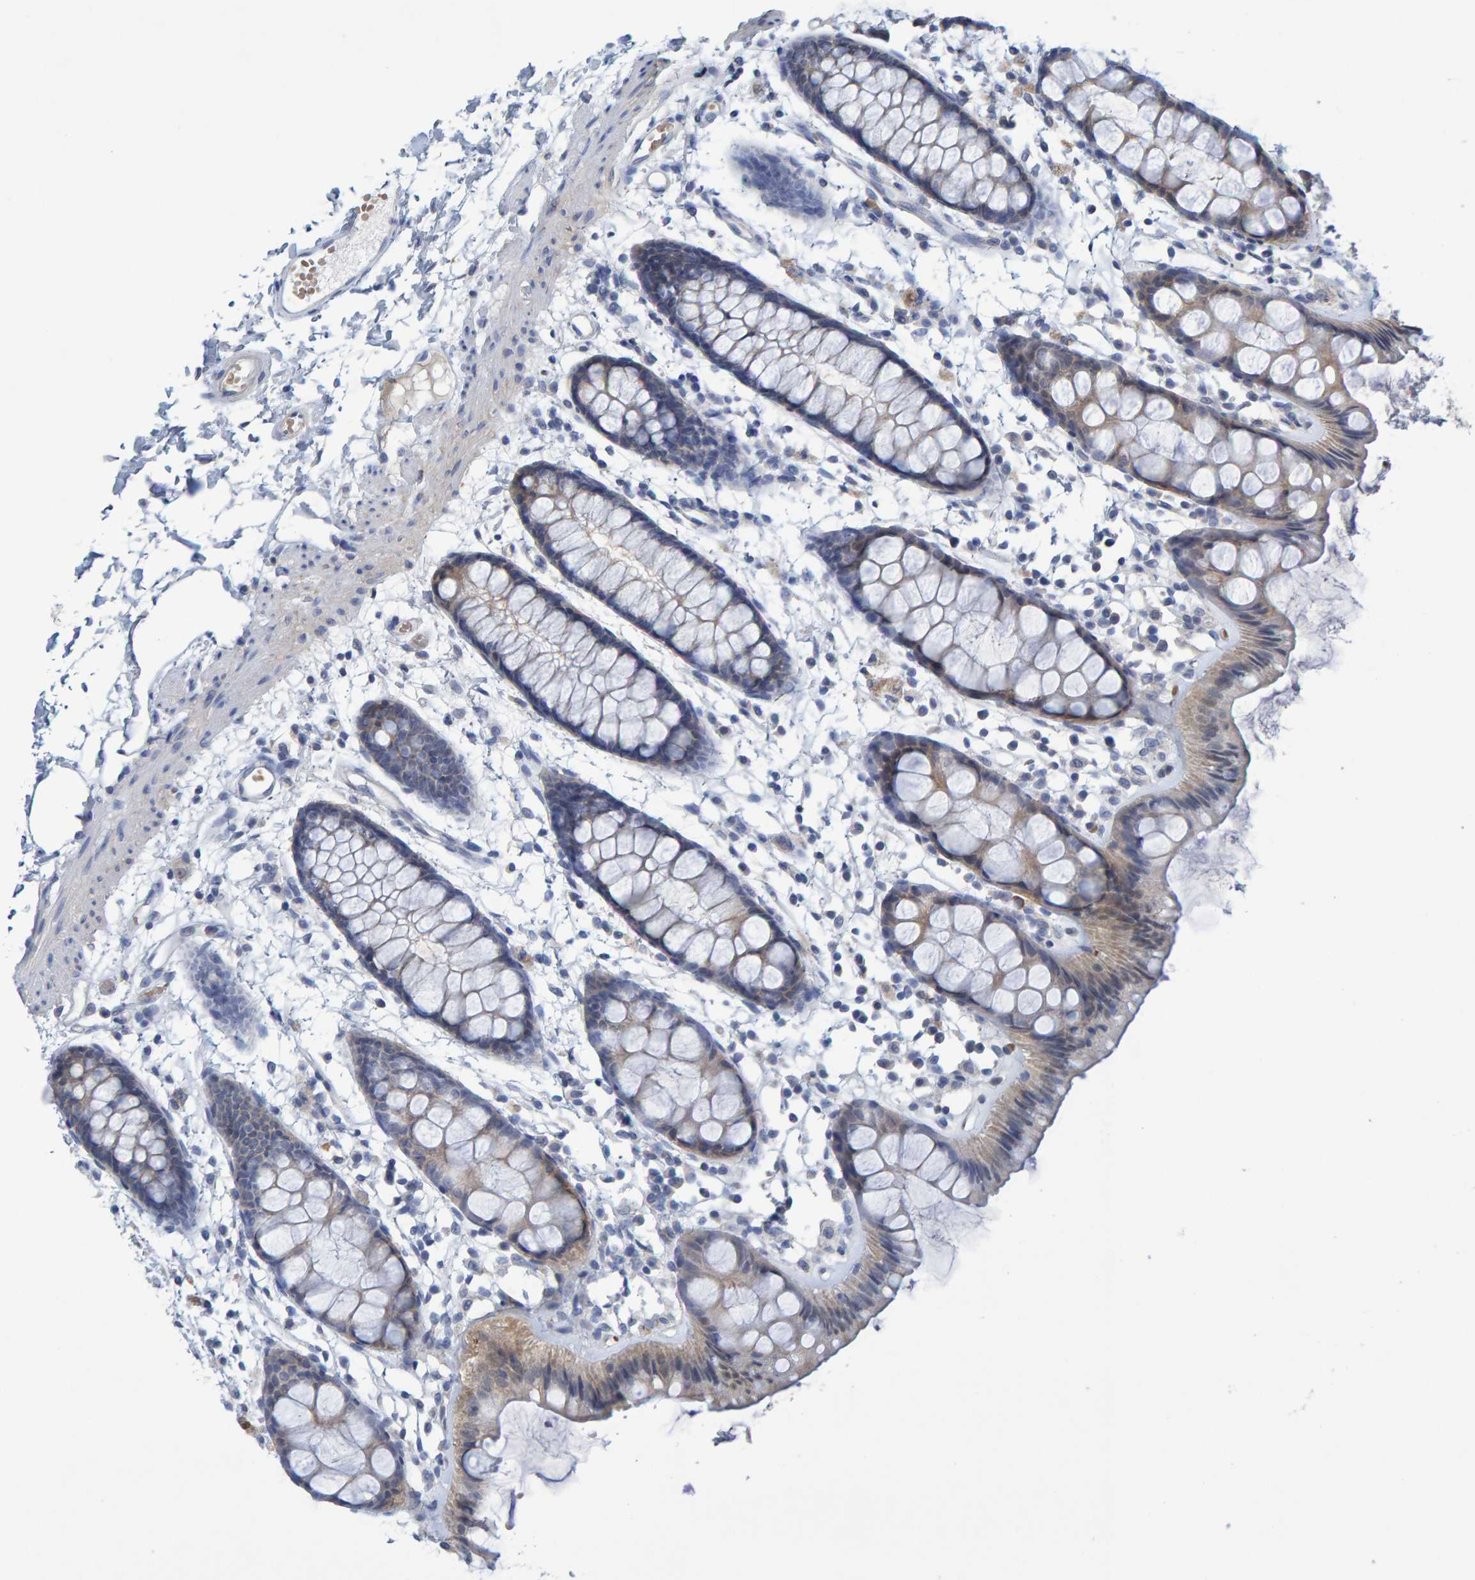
{"staining": {"intensity": "moderate", "quantity": "<25%", "location": "cytoplasmic/membranous"}, "tissue": "rectum", "cell_type": "Glandular cells", "image_type": "normal", "snomed": [{"axis": "morphology", "description": "Normal tissue, NOS"}, {"axis": "topography", "description": "Rectum"}], "caption": "High-power microscopy captured an immunohistochemistry photomicrograph of normal rectum, revealing moderate cytoplasmic/membranous positivity in approximately <25% of glandular cells. (Brightfield microscopy of DAB IHC at high magnification).", "gene": "ALAD", "patient": {"sex": "female", "age": 66}}